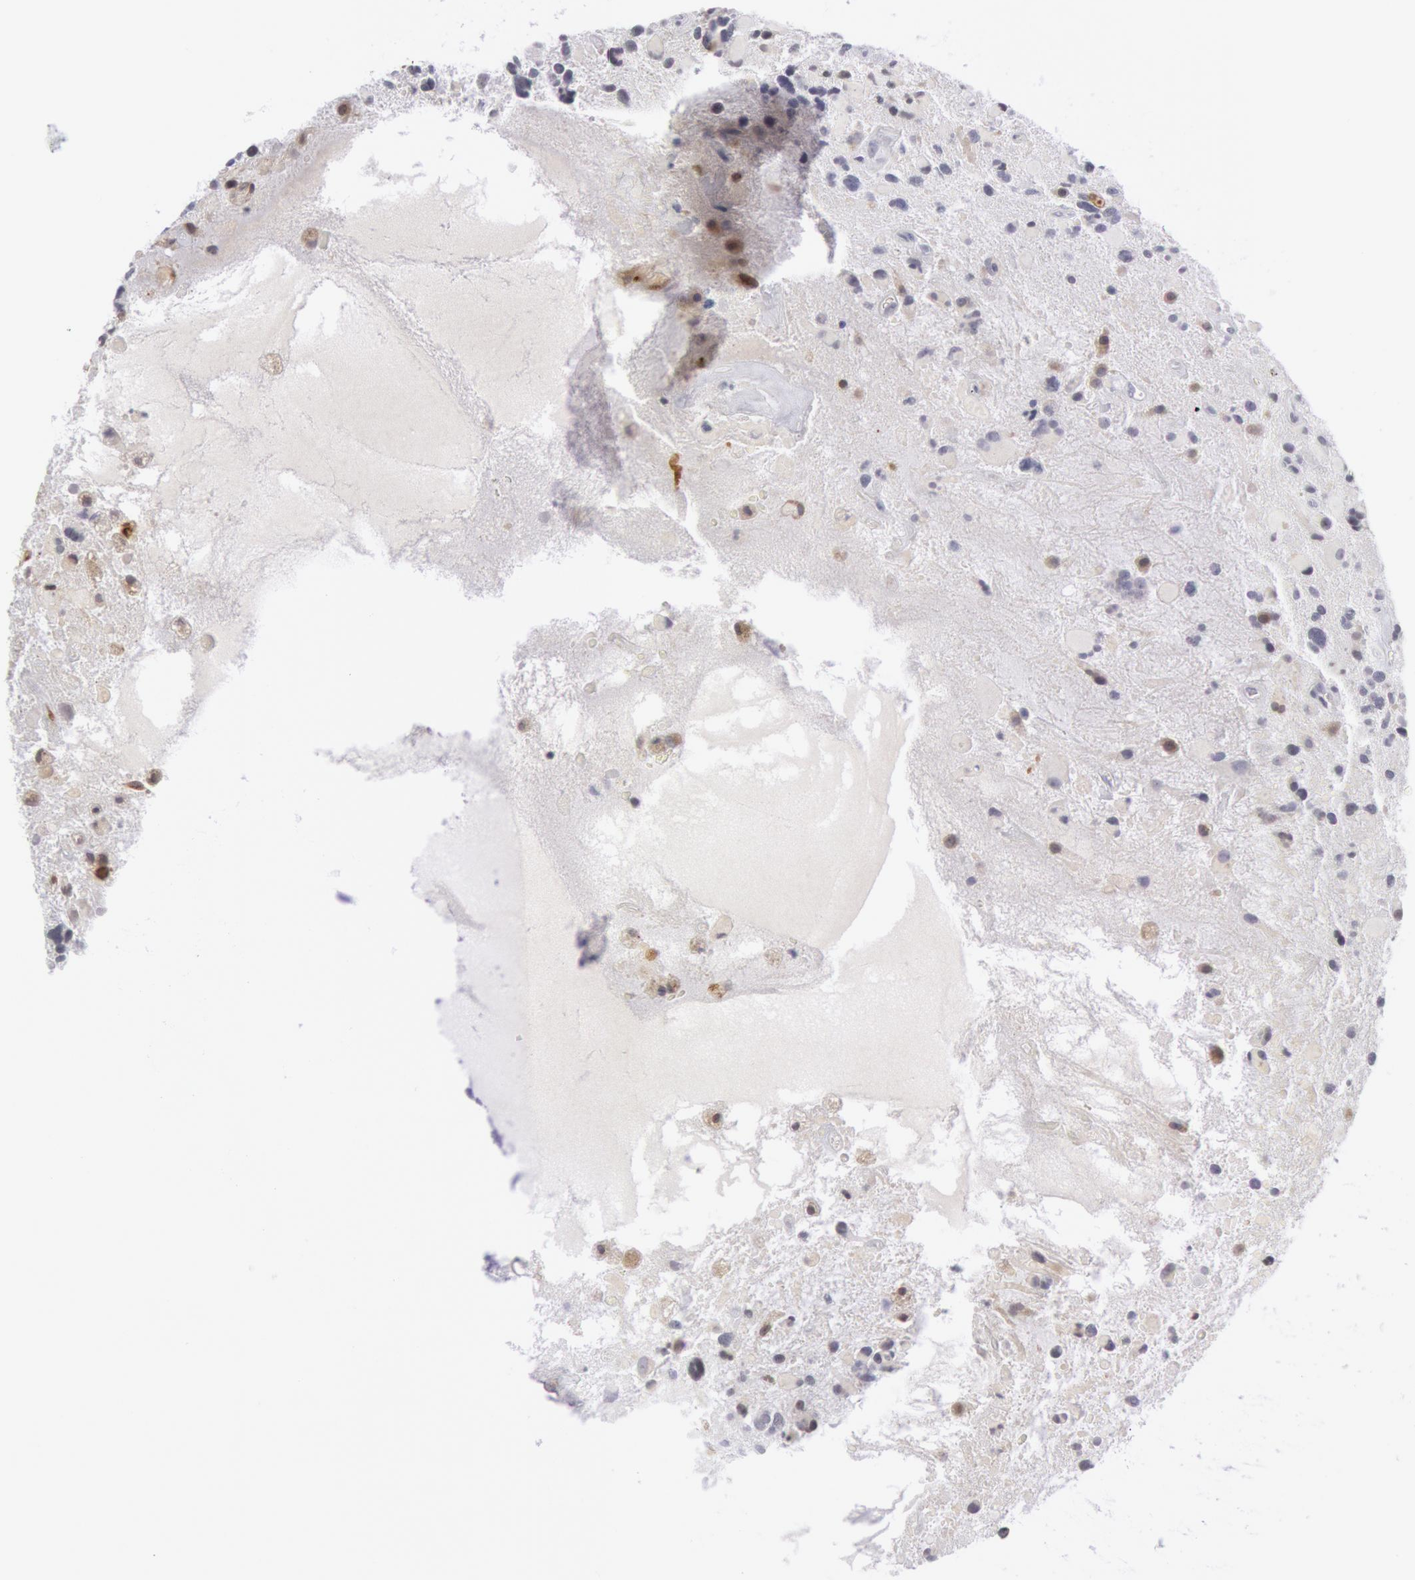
{"staining": {"intensity": "weak", "quantity": "<25%", "location": "nuclear"}, "tissue": "glioma", "cell_type": "Tumor cells", "image_type": "cancer", "snomed": [{"axis": "morphology", "description": "Glioma, malignant, High grade"}, {"axis": "topography", "description": "Brain"}], "caption": "A micrograph of glioma stained for a protein displays no brown staining in tumor cells. Nuclei are stained in blue.", "gene": "PTGS2", "patient": {"sex": "female", "age": 37}}